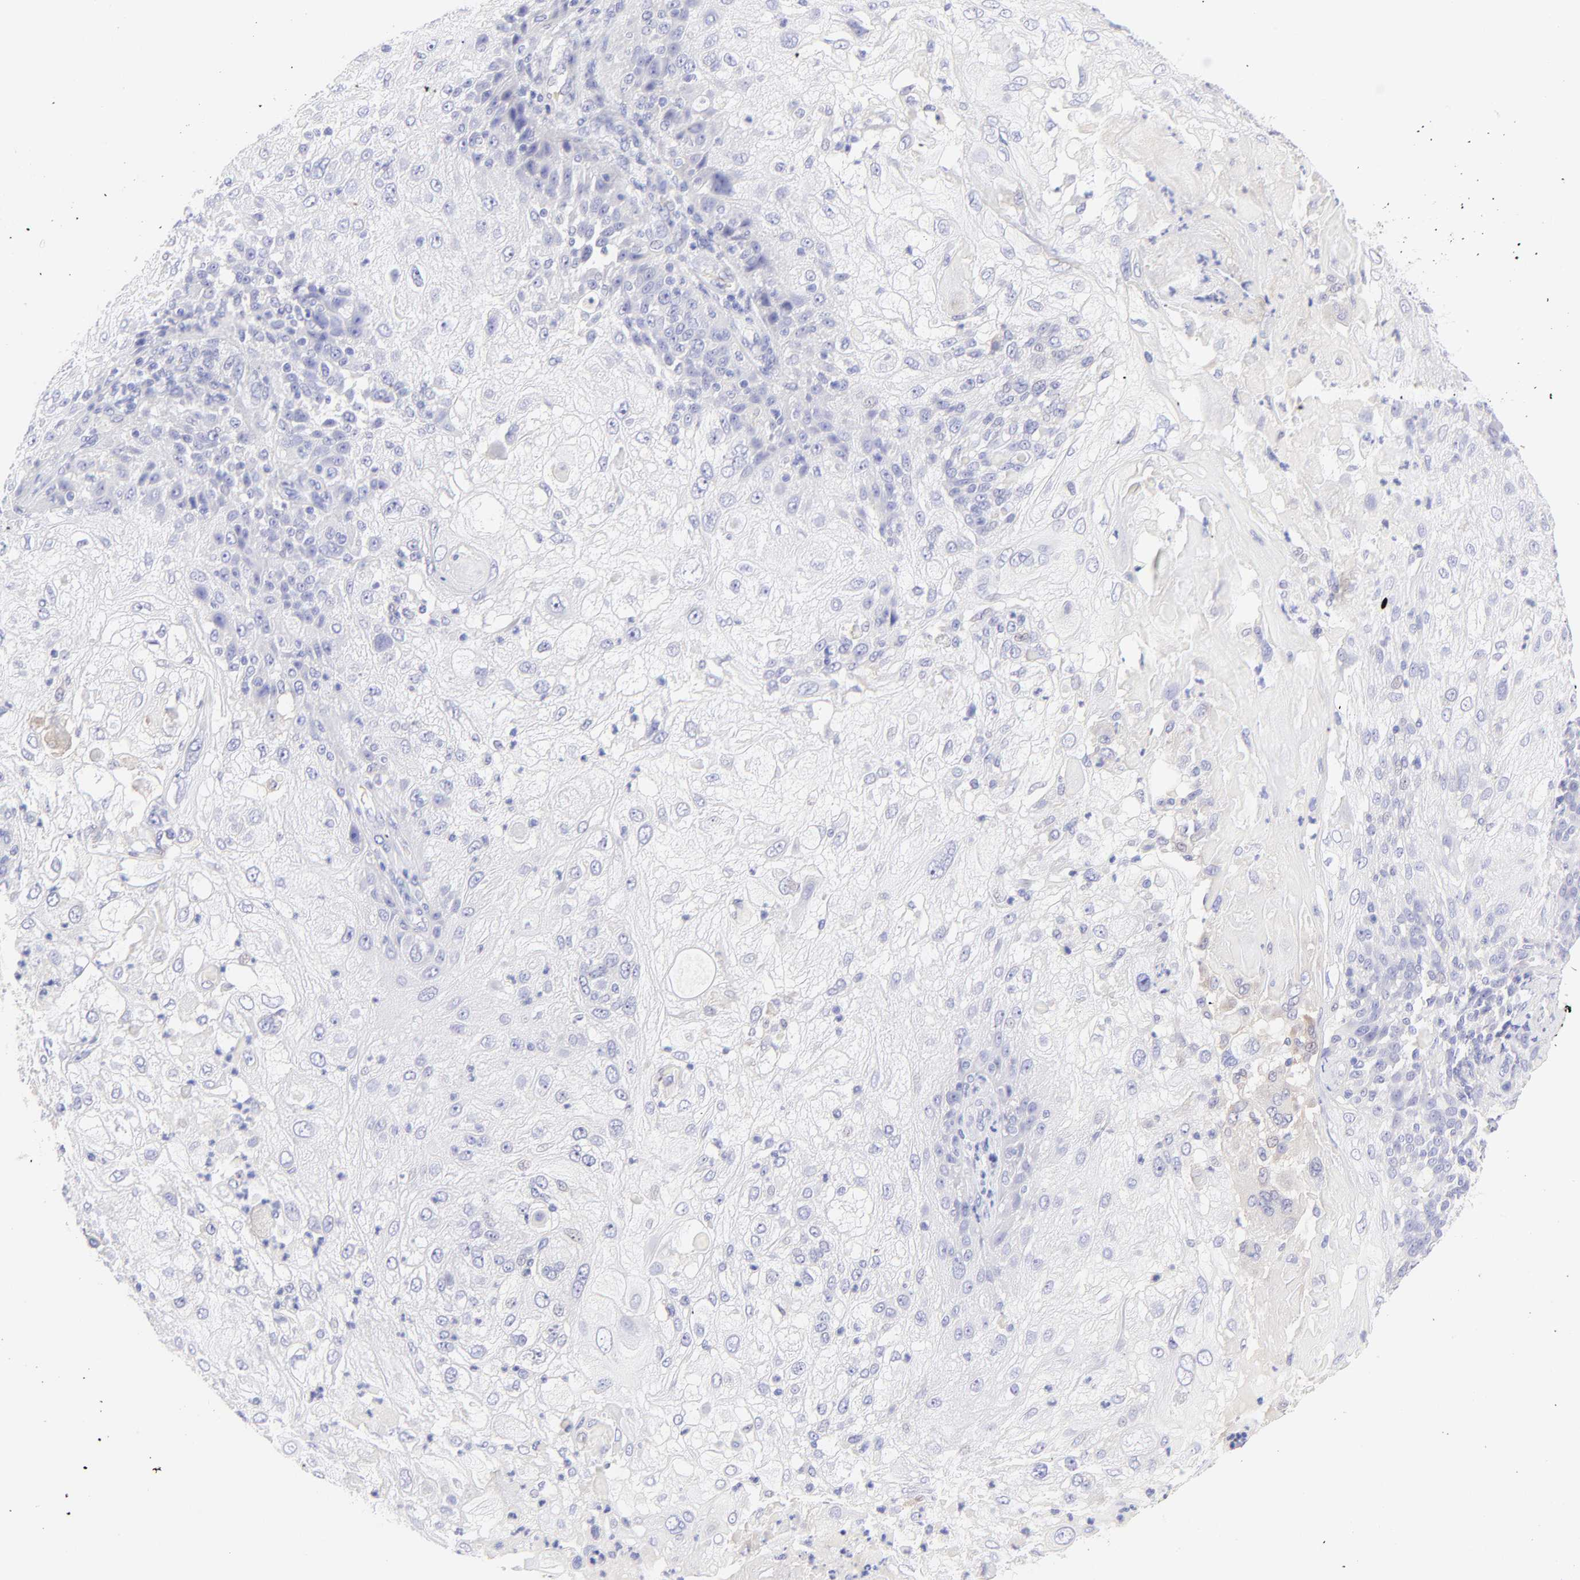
{"staining": {"intensity": "negative", "quantity": "none", "location": "none"}, "tissue": "skin cancer", "cell_type": "Tumor cells", "image_type": "cancer", "snomed": [{"axis": "morphology", "description": "Normal tissue, NOS"}, {"axis": "morphology", "description": "Squamous cell carcinoma, NOS"}, {"axis": "topography", "description": "Skin"}], "caption": "Tumor cells show no significant protein staining in skin cancer (squamous cell carcinoma). (DAB IHC, high magnification).", "gene": "FRMPD3", "patient": {"sex": "female", "age": 83}}